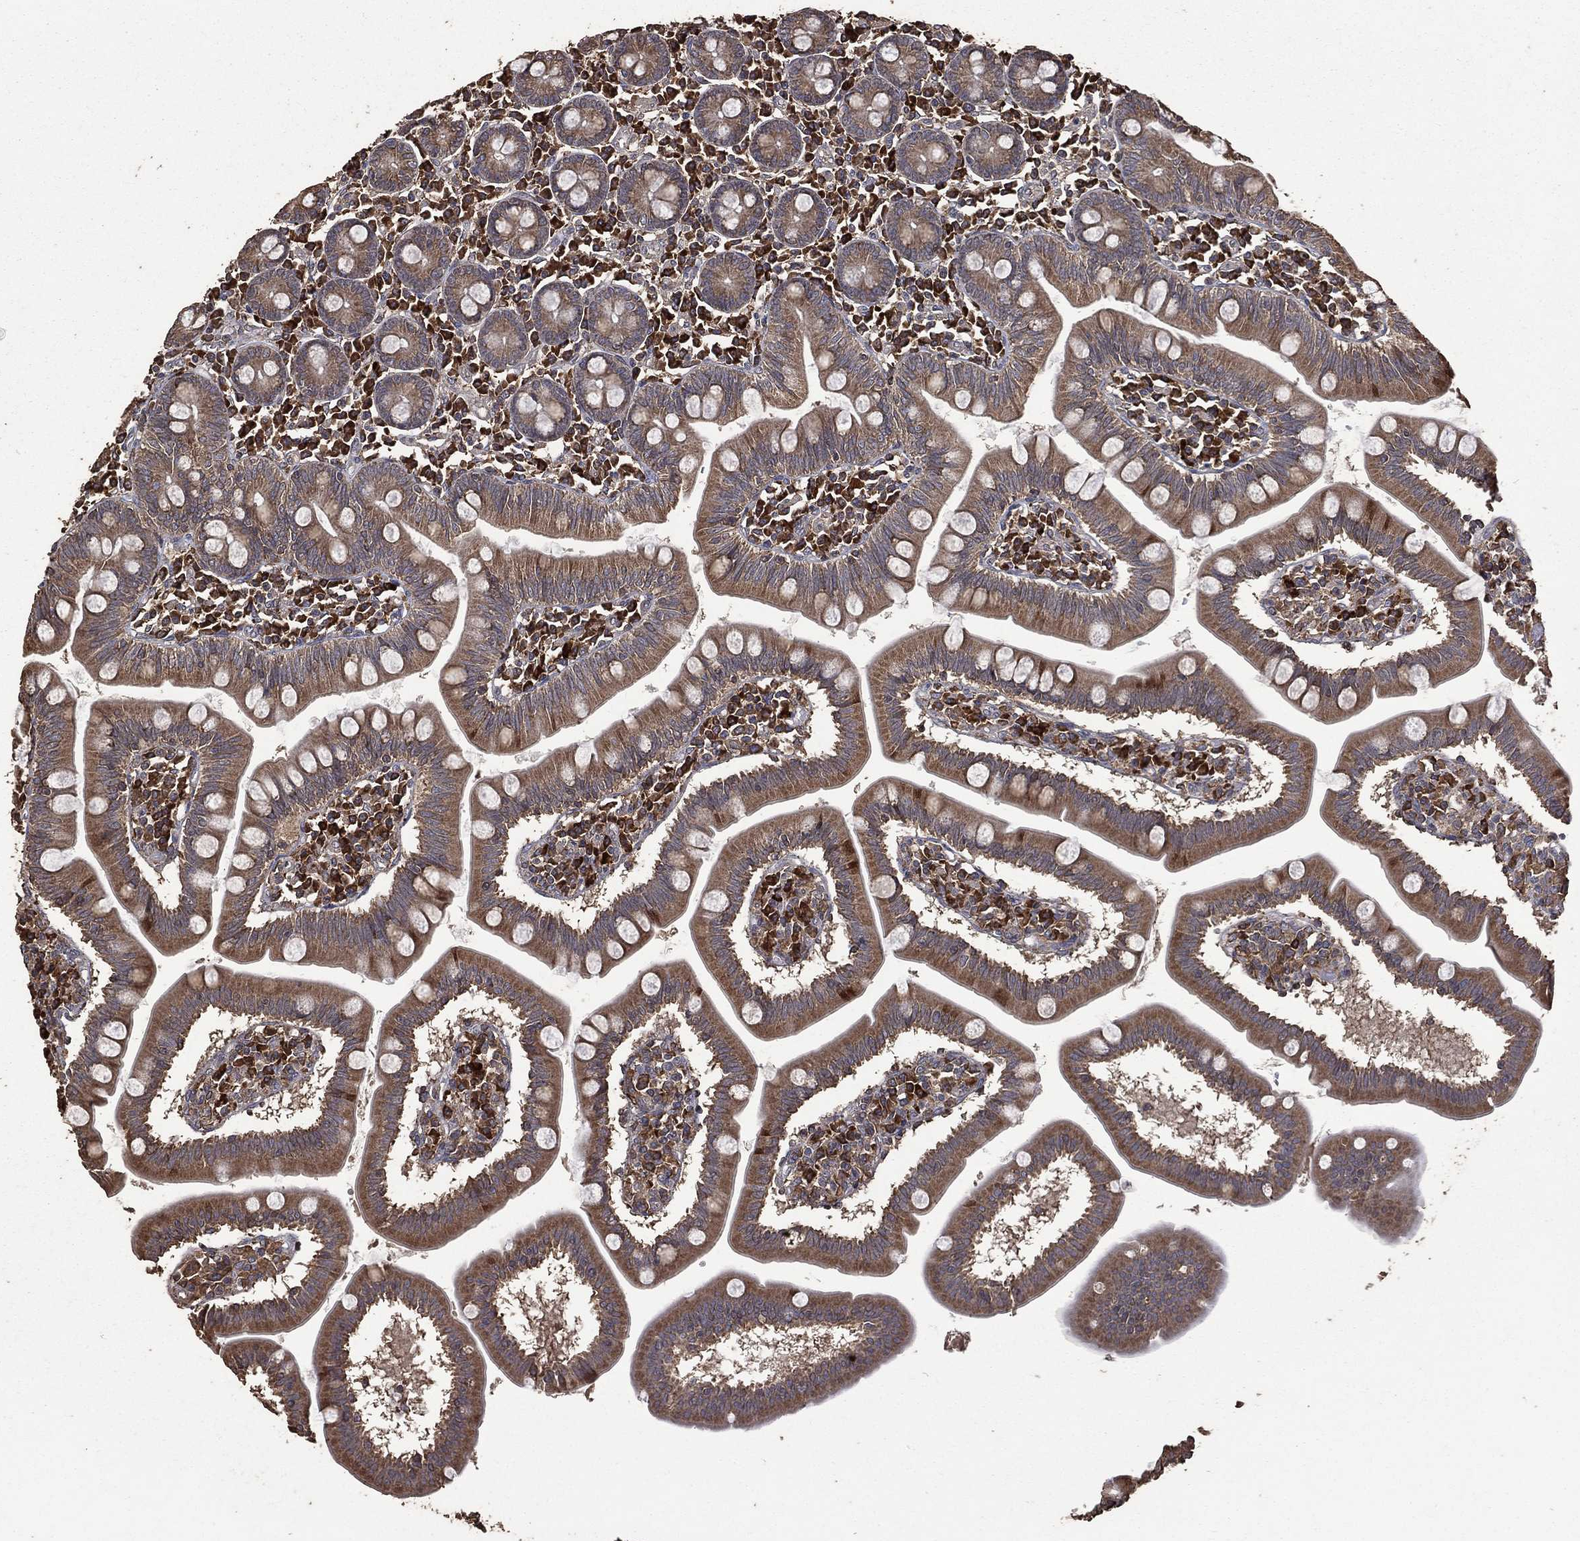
{"staining": {"intensity": "strong", "quantity": ">75%", "location": "cytoplasmic/membranous"}, "tissue": "small intestine", "cell_type": "Glandular cells", "image_type": "normal", "snomed": [{"axis": "morphology", "description": "Normal tissue, NOS"}, {"axis": "topography", "description": "Small intestine"}], "caption": "IHC micrograph of unremarkable small intestine: human small intestine stained using IHC demonstrates high levels of strong protein expression localized specifically in the cytoplasmic/membranous of glandular cells, appearing as a cytoplasmic/membranous brown color.", "gene": "METTL27", "patient": {"sex": "male", "age": 88}}